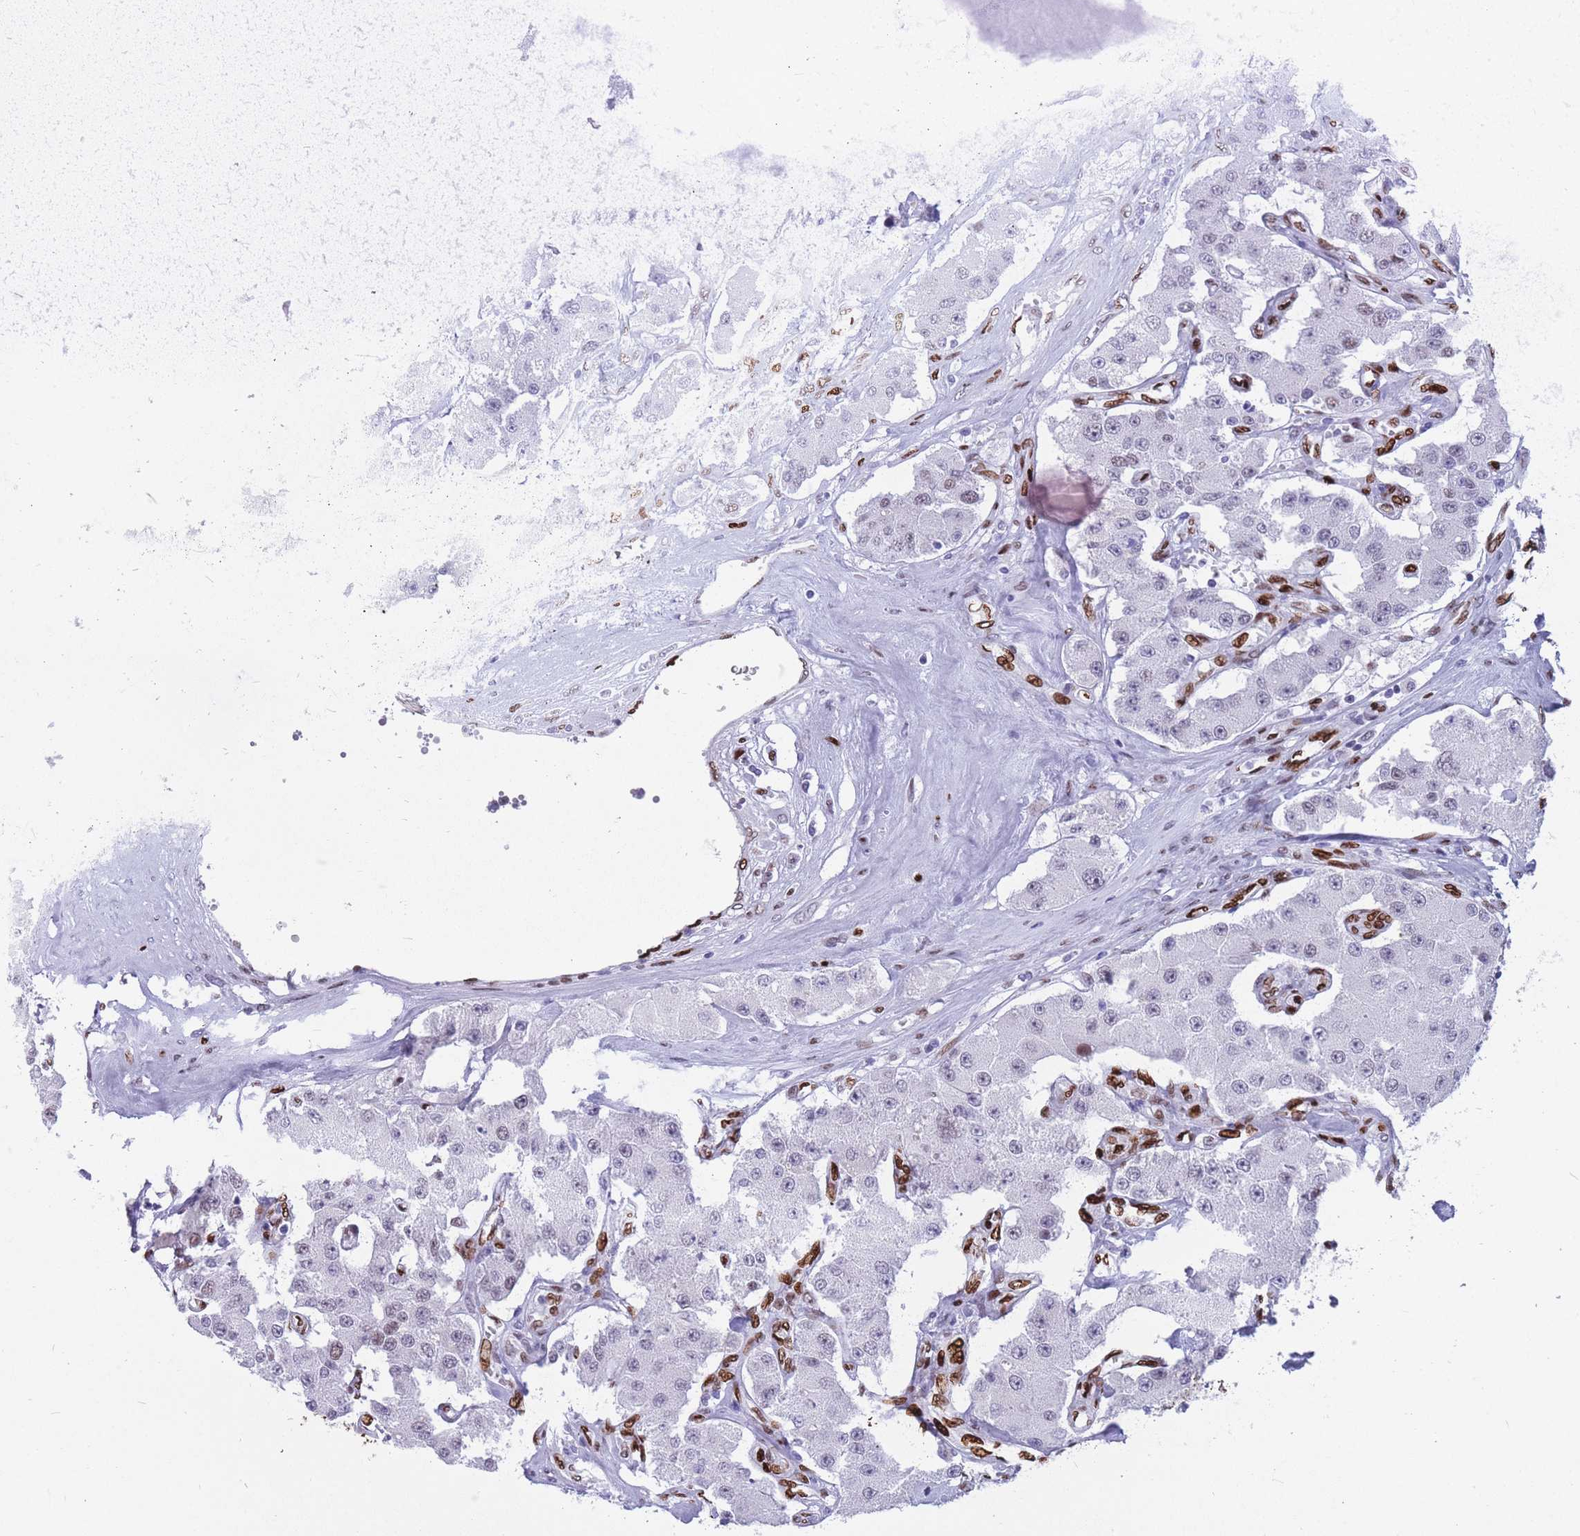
{"staining": {"intensity": "negative", "quantity": "none", "location": "none"}, "tissue": "carcinoid", "cell_type": "Tumor cells", "image_type": "cancer", "snomed": [{"axis": "morphology", "description": "Carcinoid, malignant, NOS"}, {"axis": "topography", "description": "Pancreas"}], "caption": "Tumor cells show no significant positivity in carcinoid.", "gene": "NASP", "patient": {"sex": "male", "age": 41}}